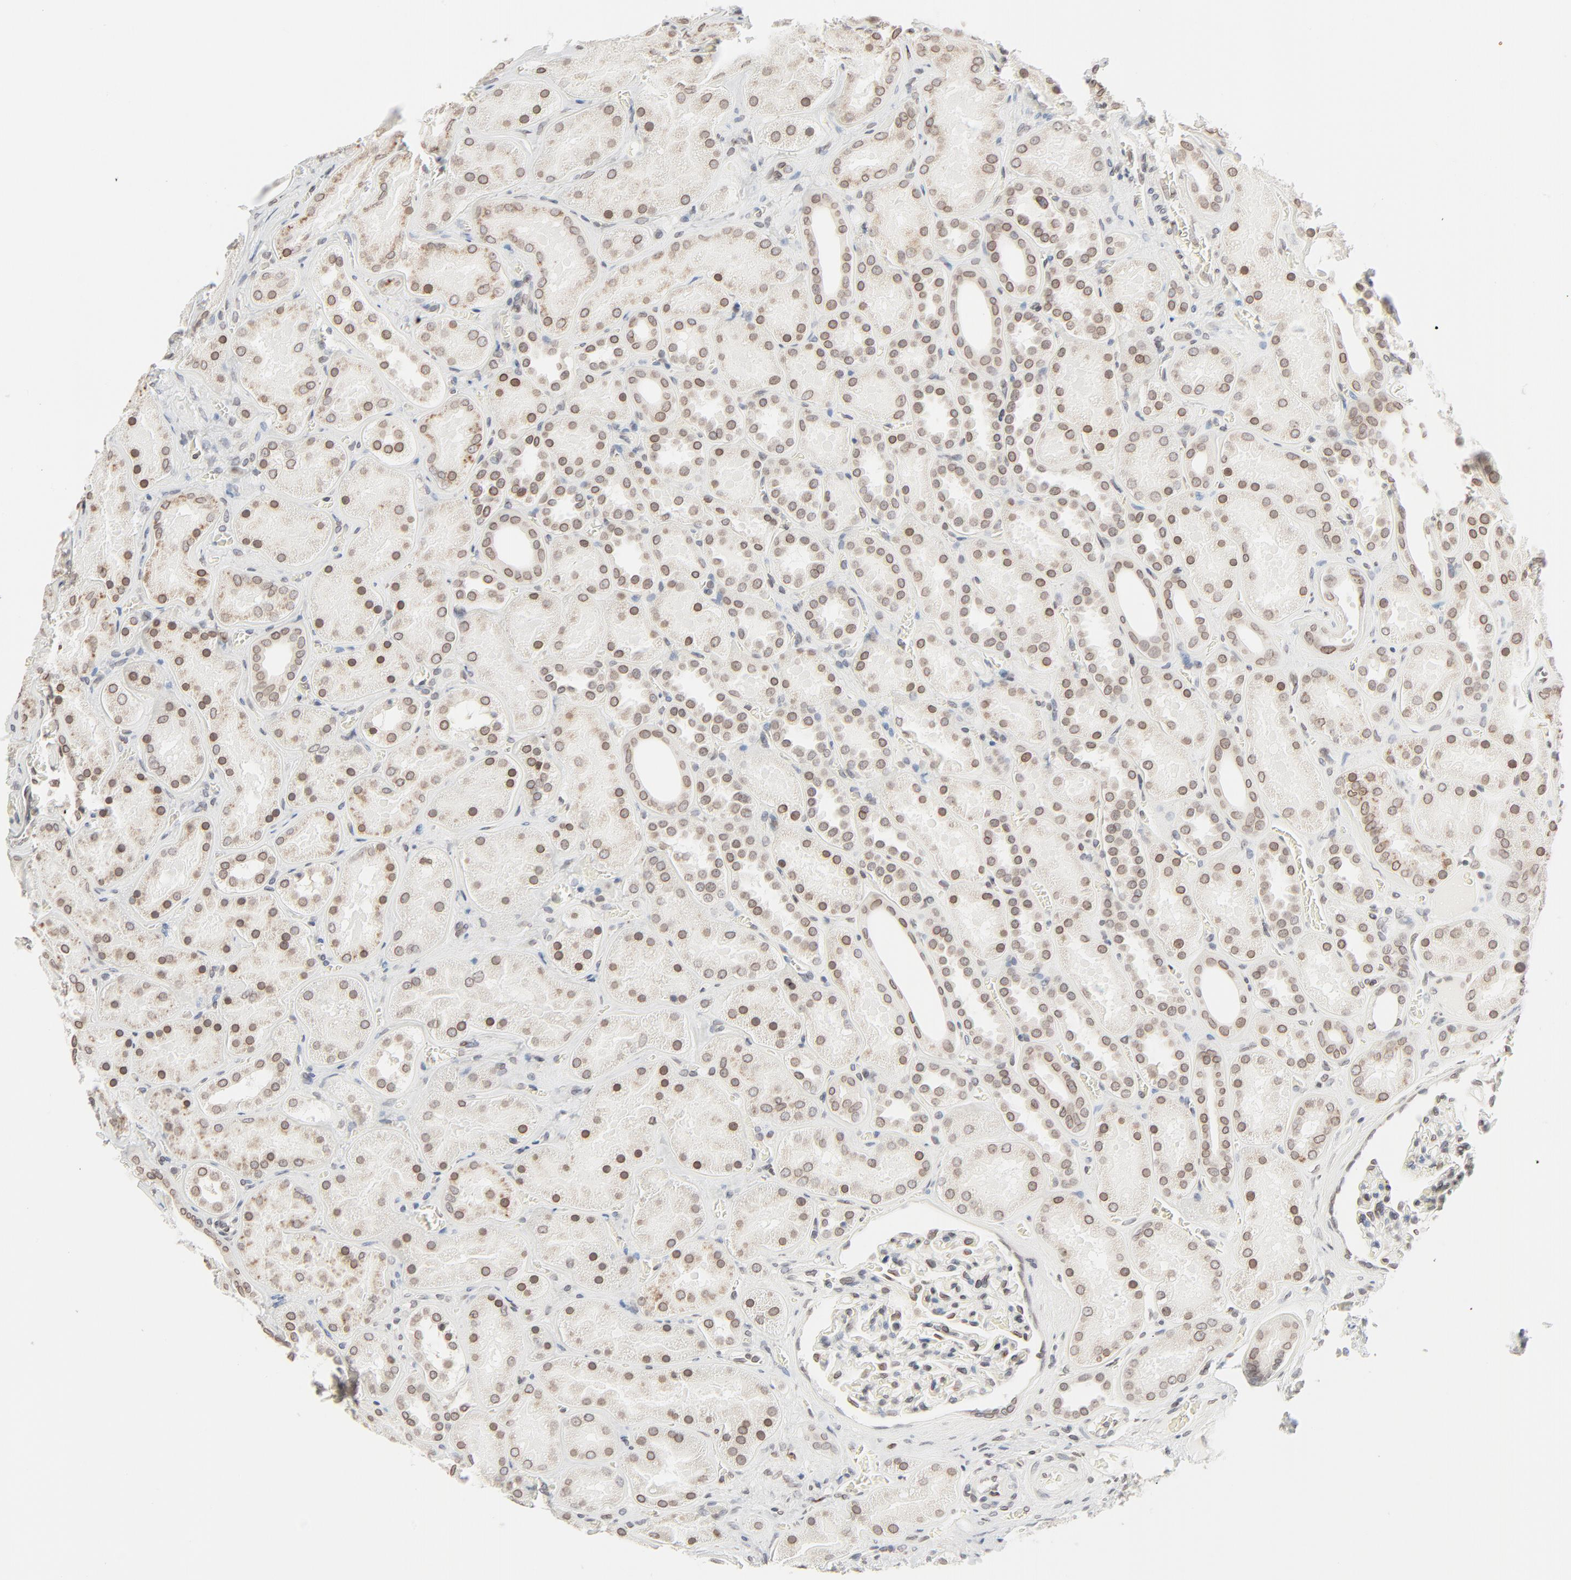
{"staining": {"intensity": "moderate", "quantity": "25%-75%", "location": "cytoplasmic/membranous,nuclear"}, "tissue": "kidney", "cell_type": "Cells in glomeruli", "image_type": "normal", "snomed": [{"axis": "morphology", "description": "Normal tissue, NOS"}, {"axis": "topography", "description": "Kidney"}], "caption": "Immunohistochemistry image of normal human kidney stained for a protein (brown), which demonstrates medium levels of moderate cytoplasmic/membranous,nuclear staining in approximately 25%-75% of cells in glomeruli.", "gene": "MAD1L1", "patient": {"sex": "male", "age": 28}}